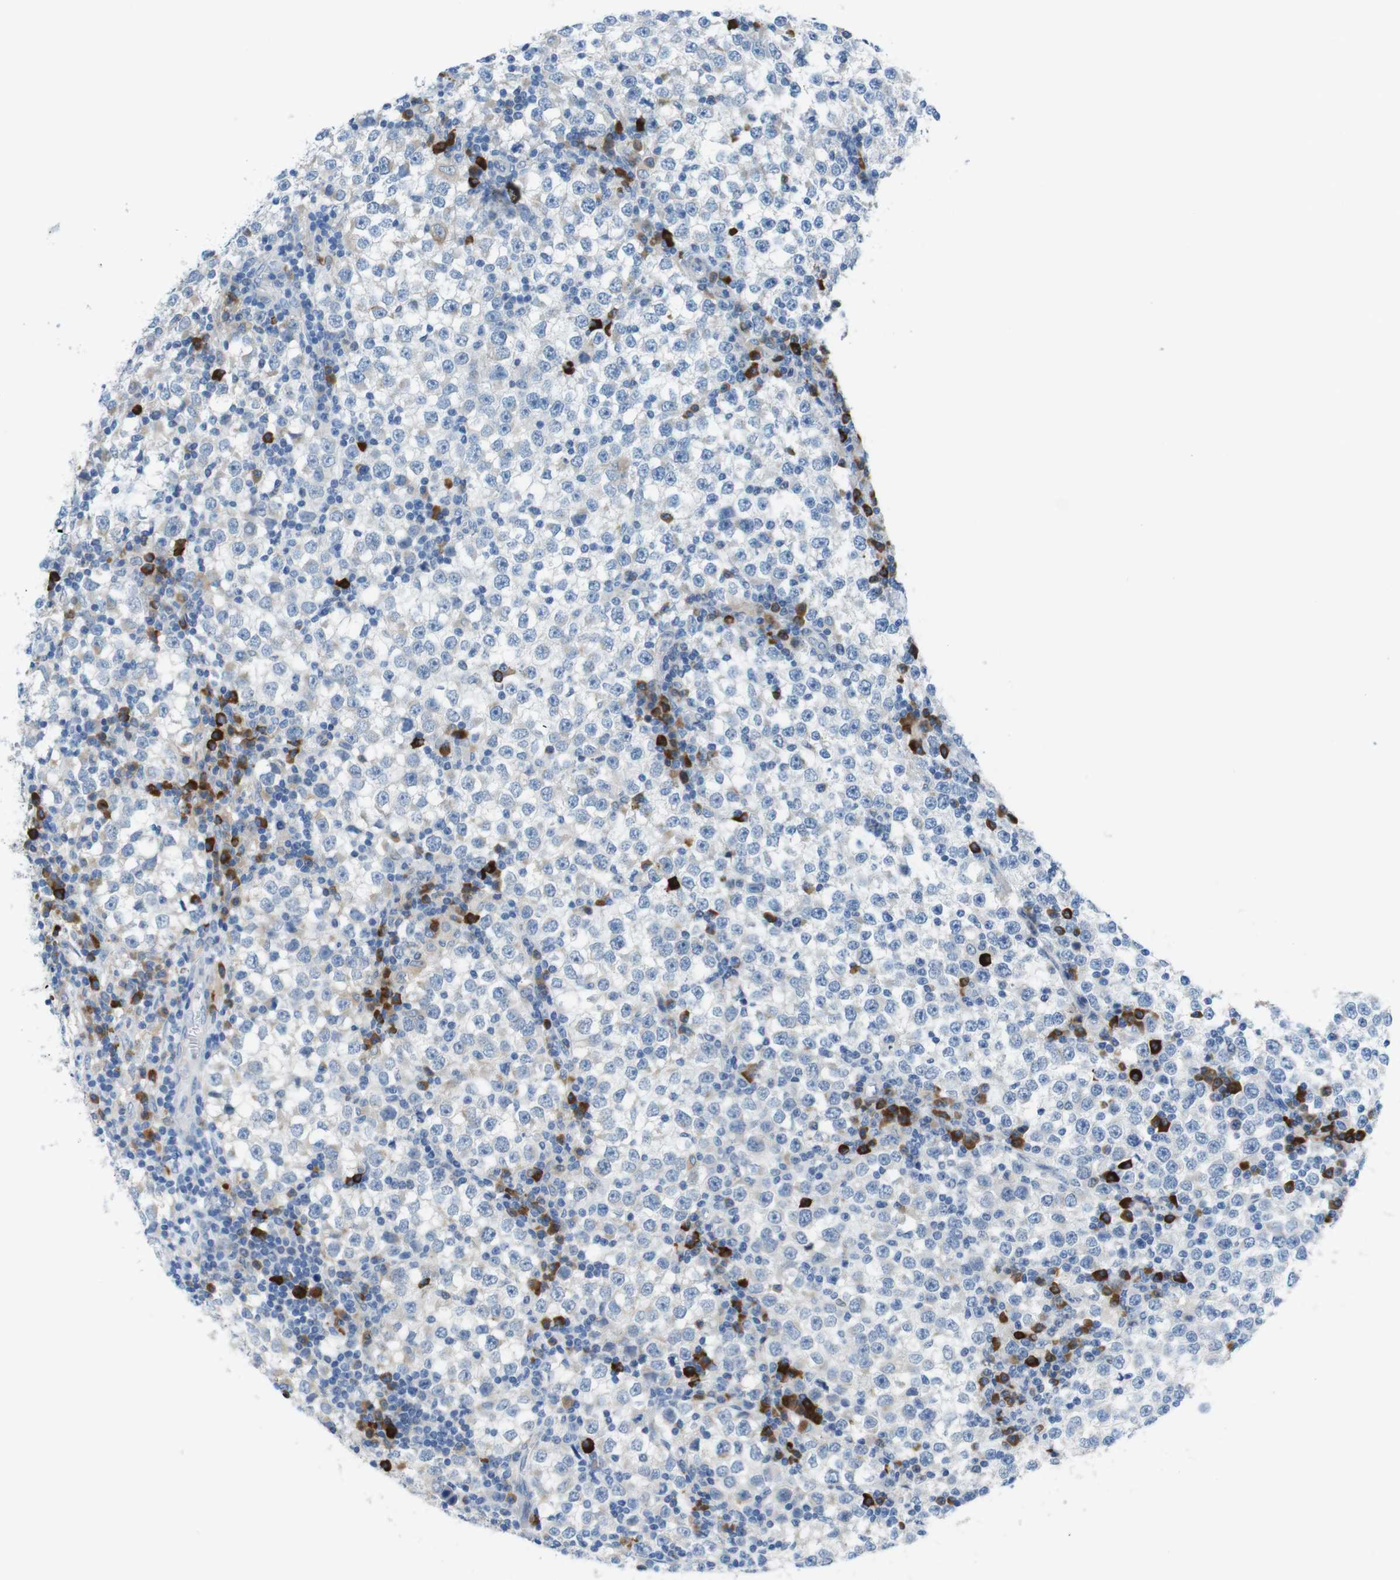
{"staining": {"intensity": "negative", "quantity": "none", "location": "none"}, "tissue": "testis cancer", "cell_type": "Tumor cells", "image_type": "cancer", "snomed": [{"axis": "morphology", "description": "Seminoma, NOS"}, {"axis": "topography", "description": "Testis"}], "caption": "There is no significant positivity in tumor cells of testis seminoma.", "gene": "CLMN", "patient": {"sex": "male", "age": 65}}